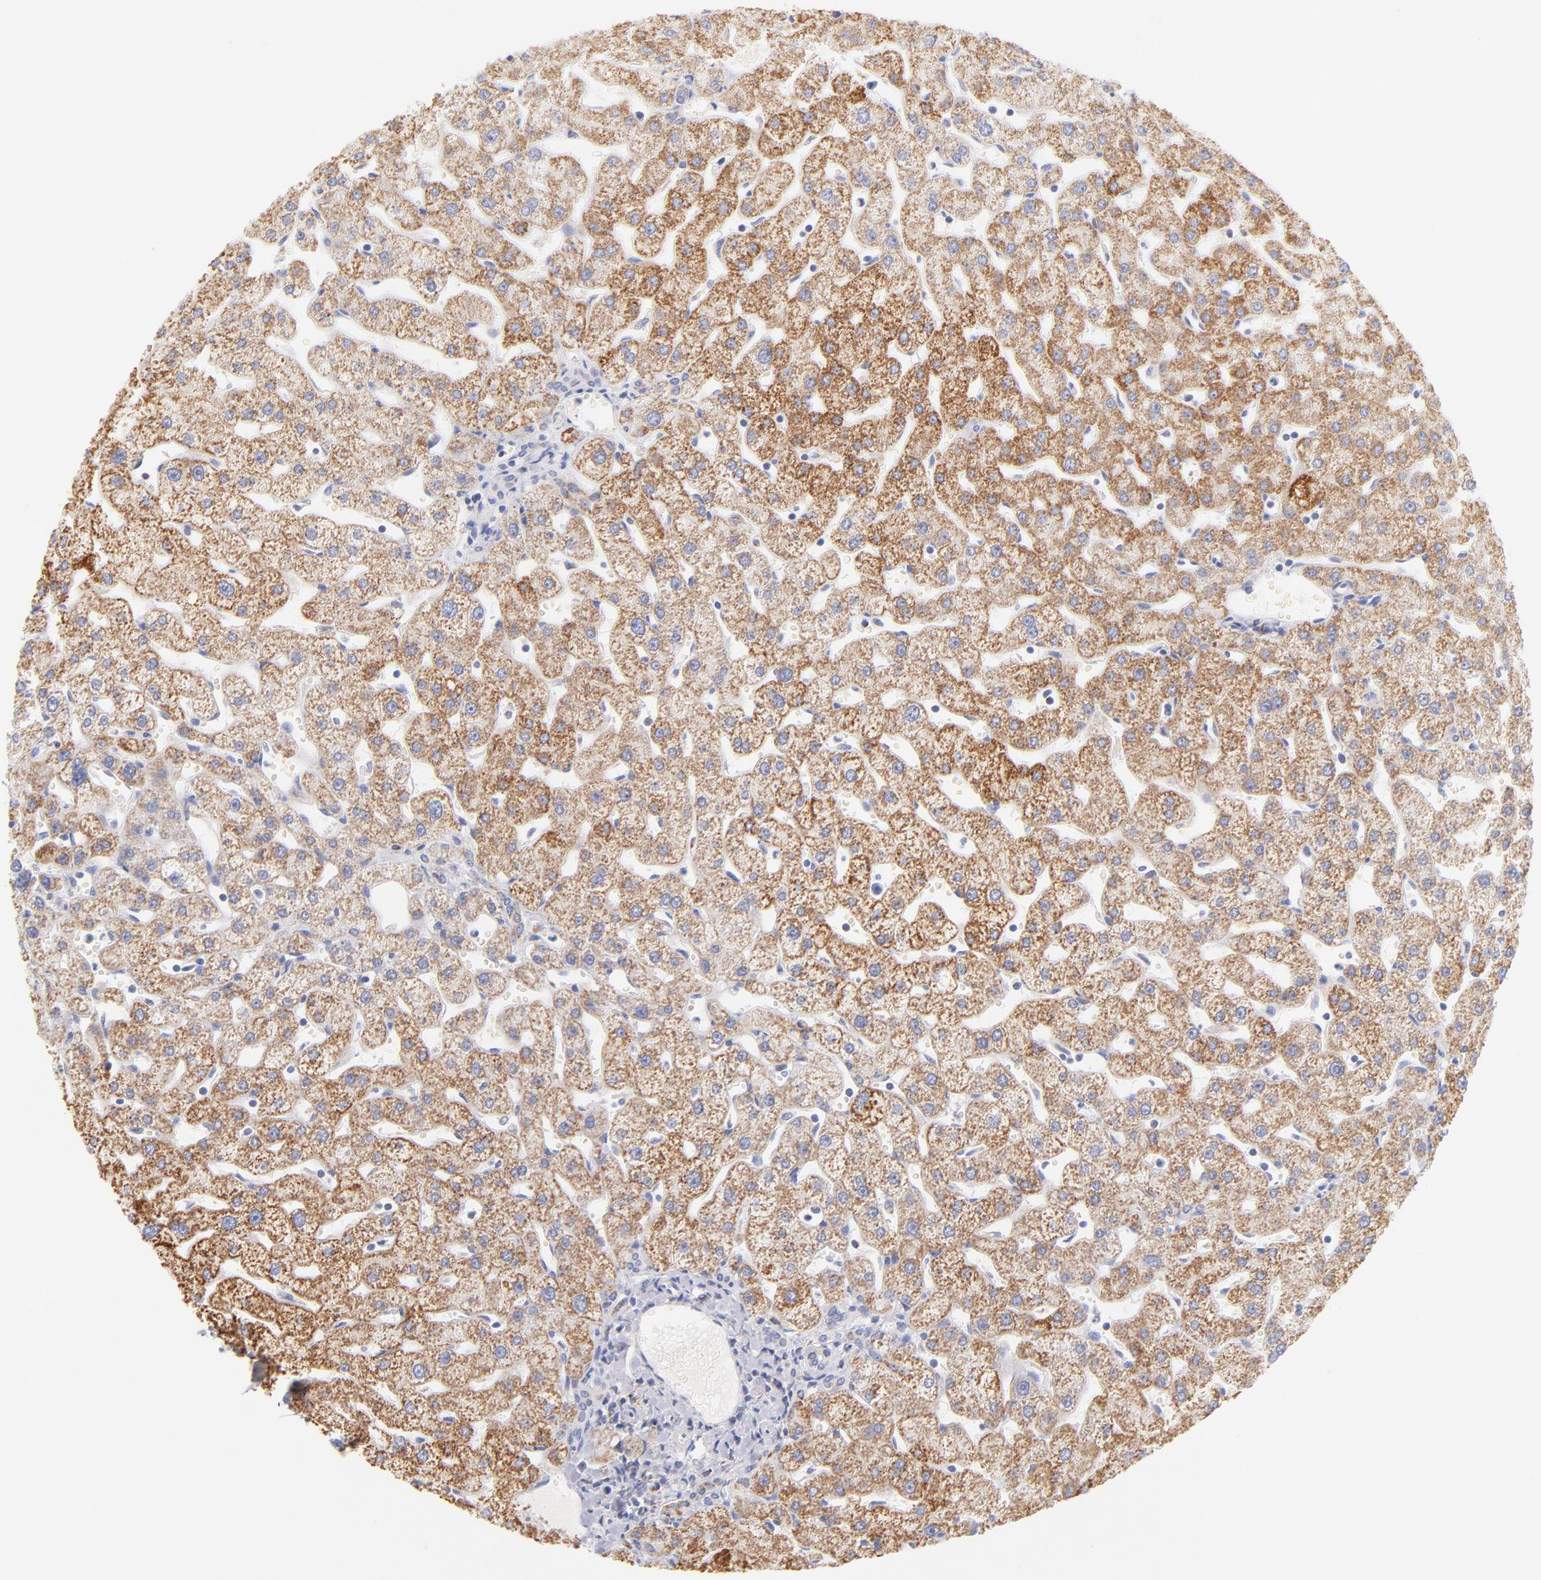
{"staining": {"intensity": "negative", "quantity": "none", "location": "none"}, "tissue": "liver", "cell_type": "Cholangiocytes", "image_type": "normal", "snomed": [{"axis": "morphology", "description": "Normal tissue, NOS"}, {"axis": "topography", "description": "Liver"}], "caption": "Cholangiocytes show no significant expression in unremarkable liver.", "gene": "AIFM1", "patient": {"sex": "male", "age": 67}}